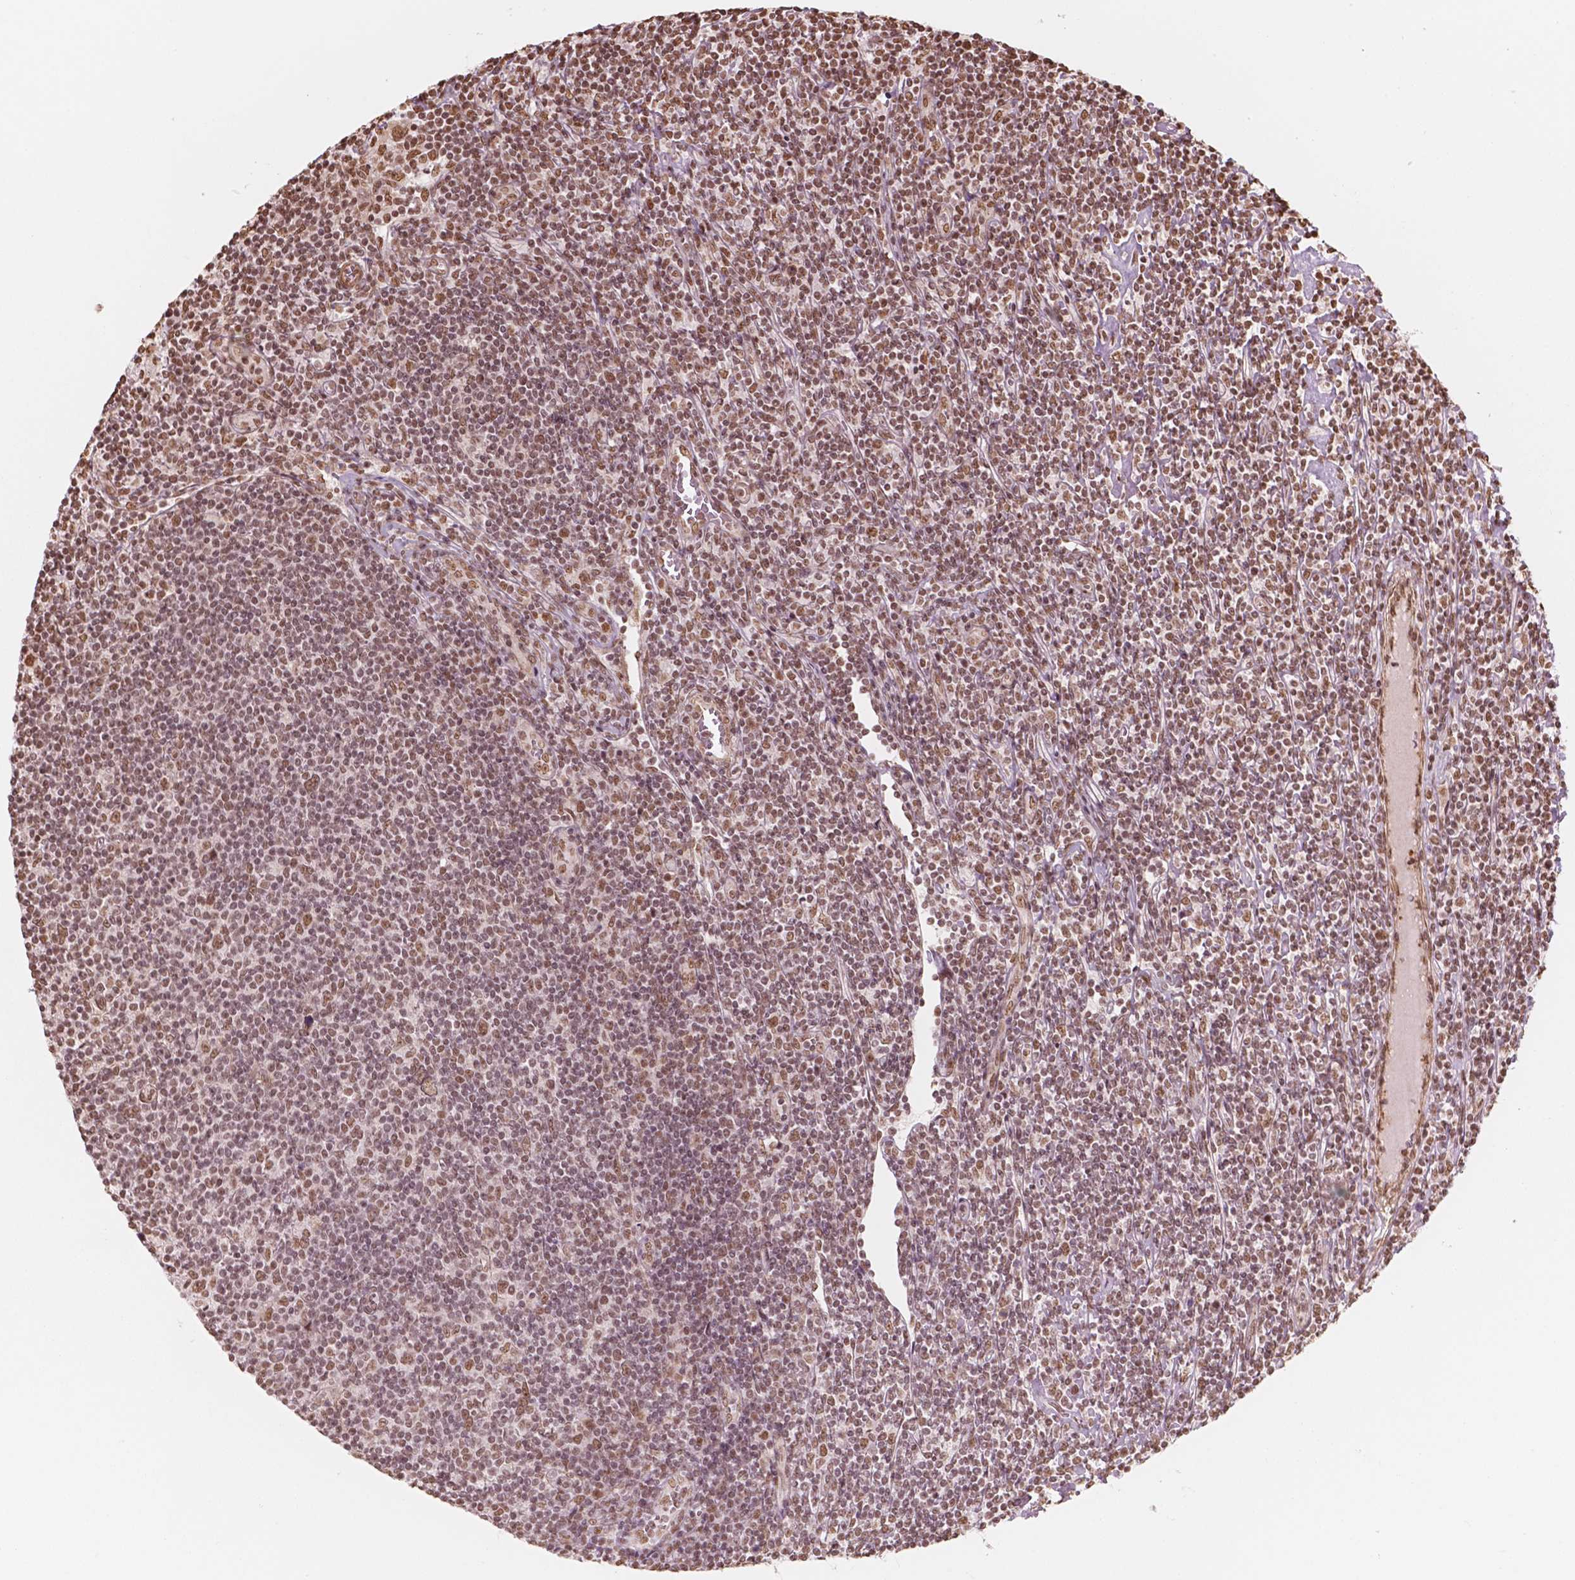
{"staining": {"intensity": "moderate", "quantity": ">75%", "location": "nuclear"}, "tissue": "lymphoma", "cell_type": "Tumor cells", "image_type": "cancer", "snomed": [{"axis": "morphology", "description": "Hodgkin's disease, NOS"}, {"axis": "topography", "description": "Lymph node"}], "caption": "This image exhibits IHC staining of human Hodgkin's disease, with medium moderate nuclear positivity in approximately >75% of tumor cells.", "gene": "GTF3C5", "patient": {"sex": "male", "age": 40}}